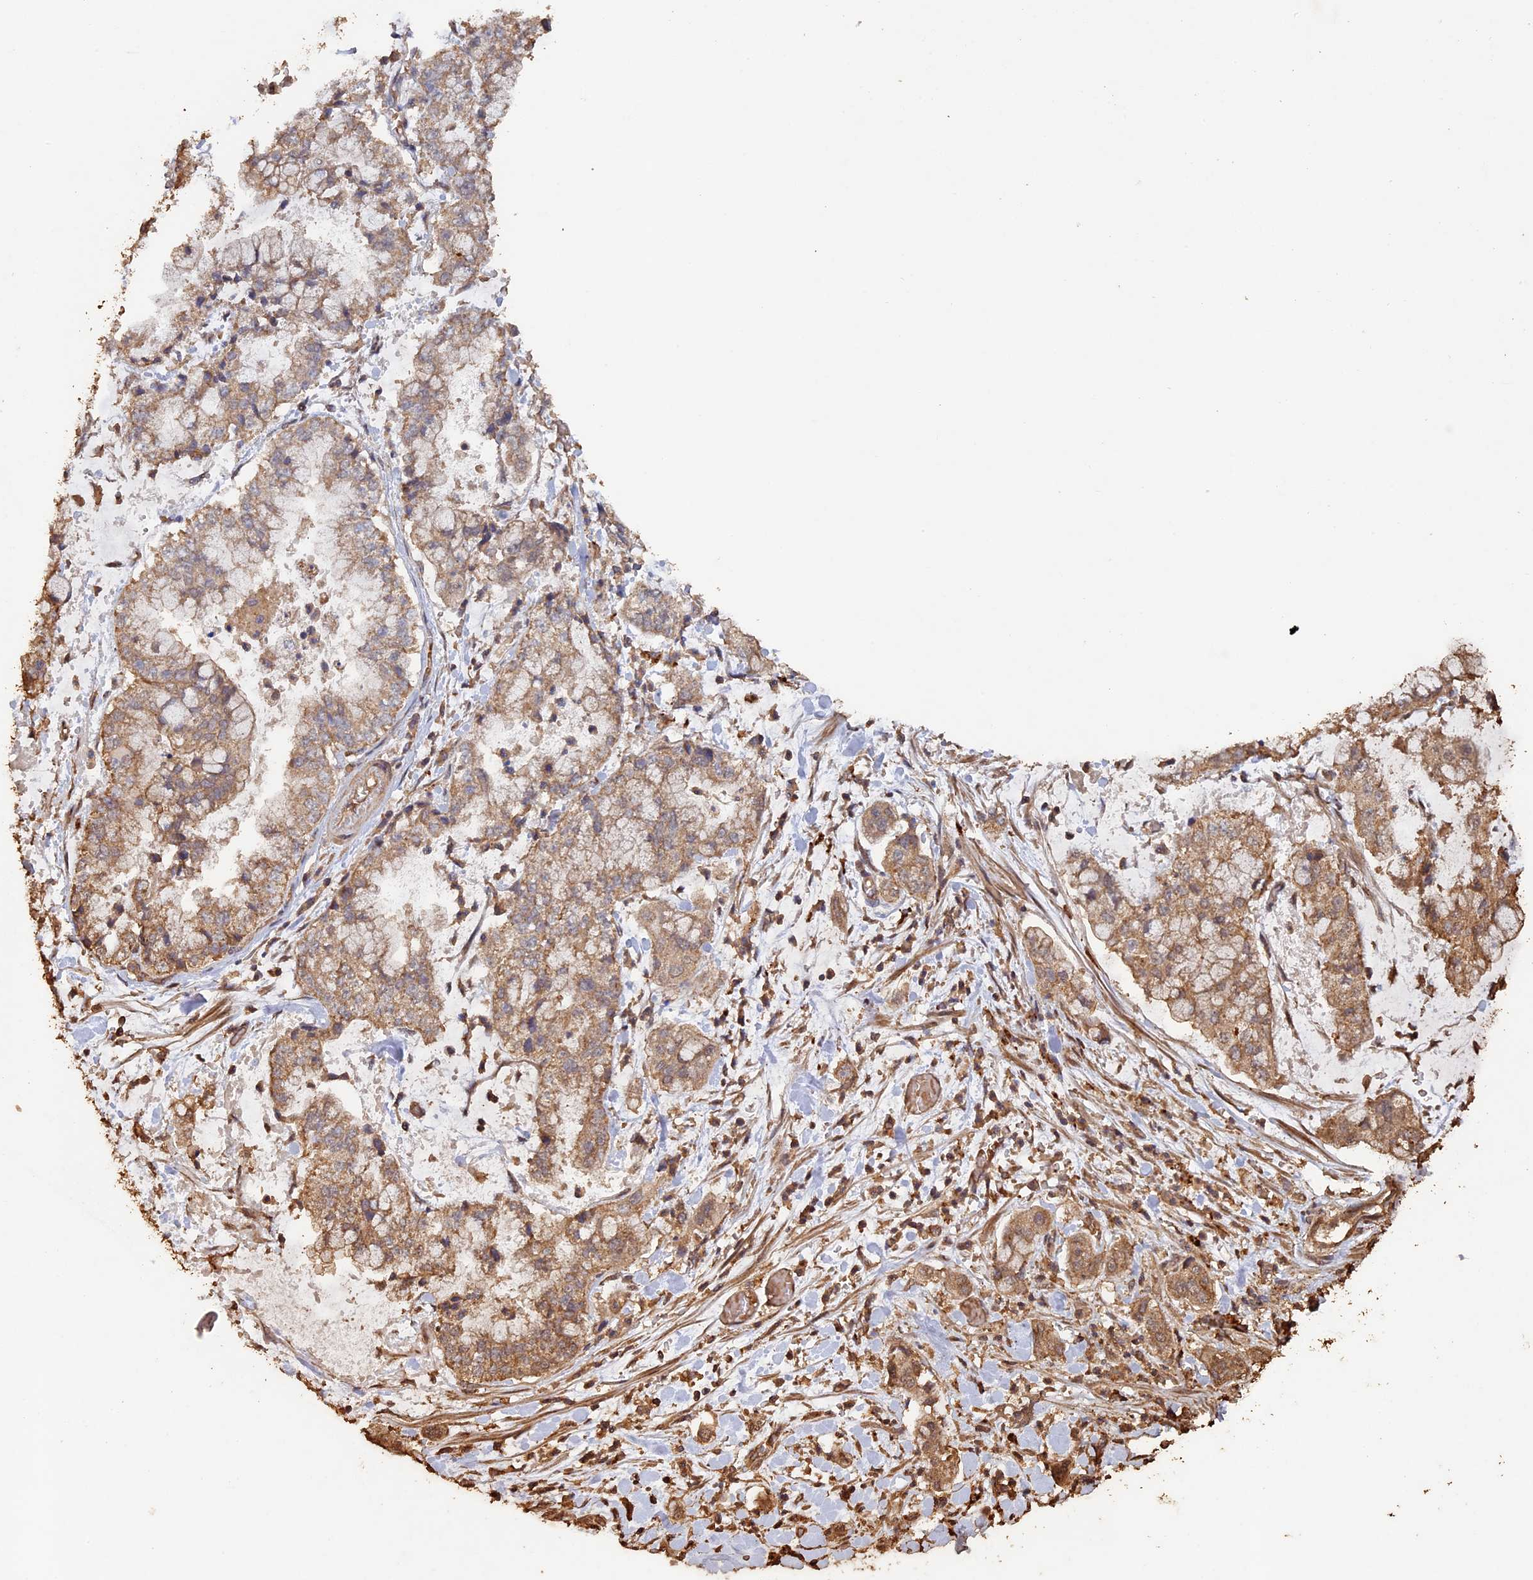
{"staining": {"intensity": "moderate", "quantity": ">75%", "location": "cytoplasmic/membranous"}, "tissue": "stomach cancer", "cell_type": "Tumor cells", "image_type": "cancer", "snomed": [{"axis": "morphology", "description": "Adenocarcinoma, NOS"}, {"axis": "topography", "description": "Stomach"}], "caption": "Brown immunohistochemical staining in adenocarcinoma (stomach) demonstrates moderate cytoplasmic/membranous staining in about >75% of tumor cells.", "gene": "HUNK", "patient": {"sex": "male", "age": 76}}